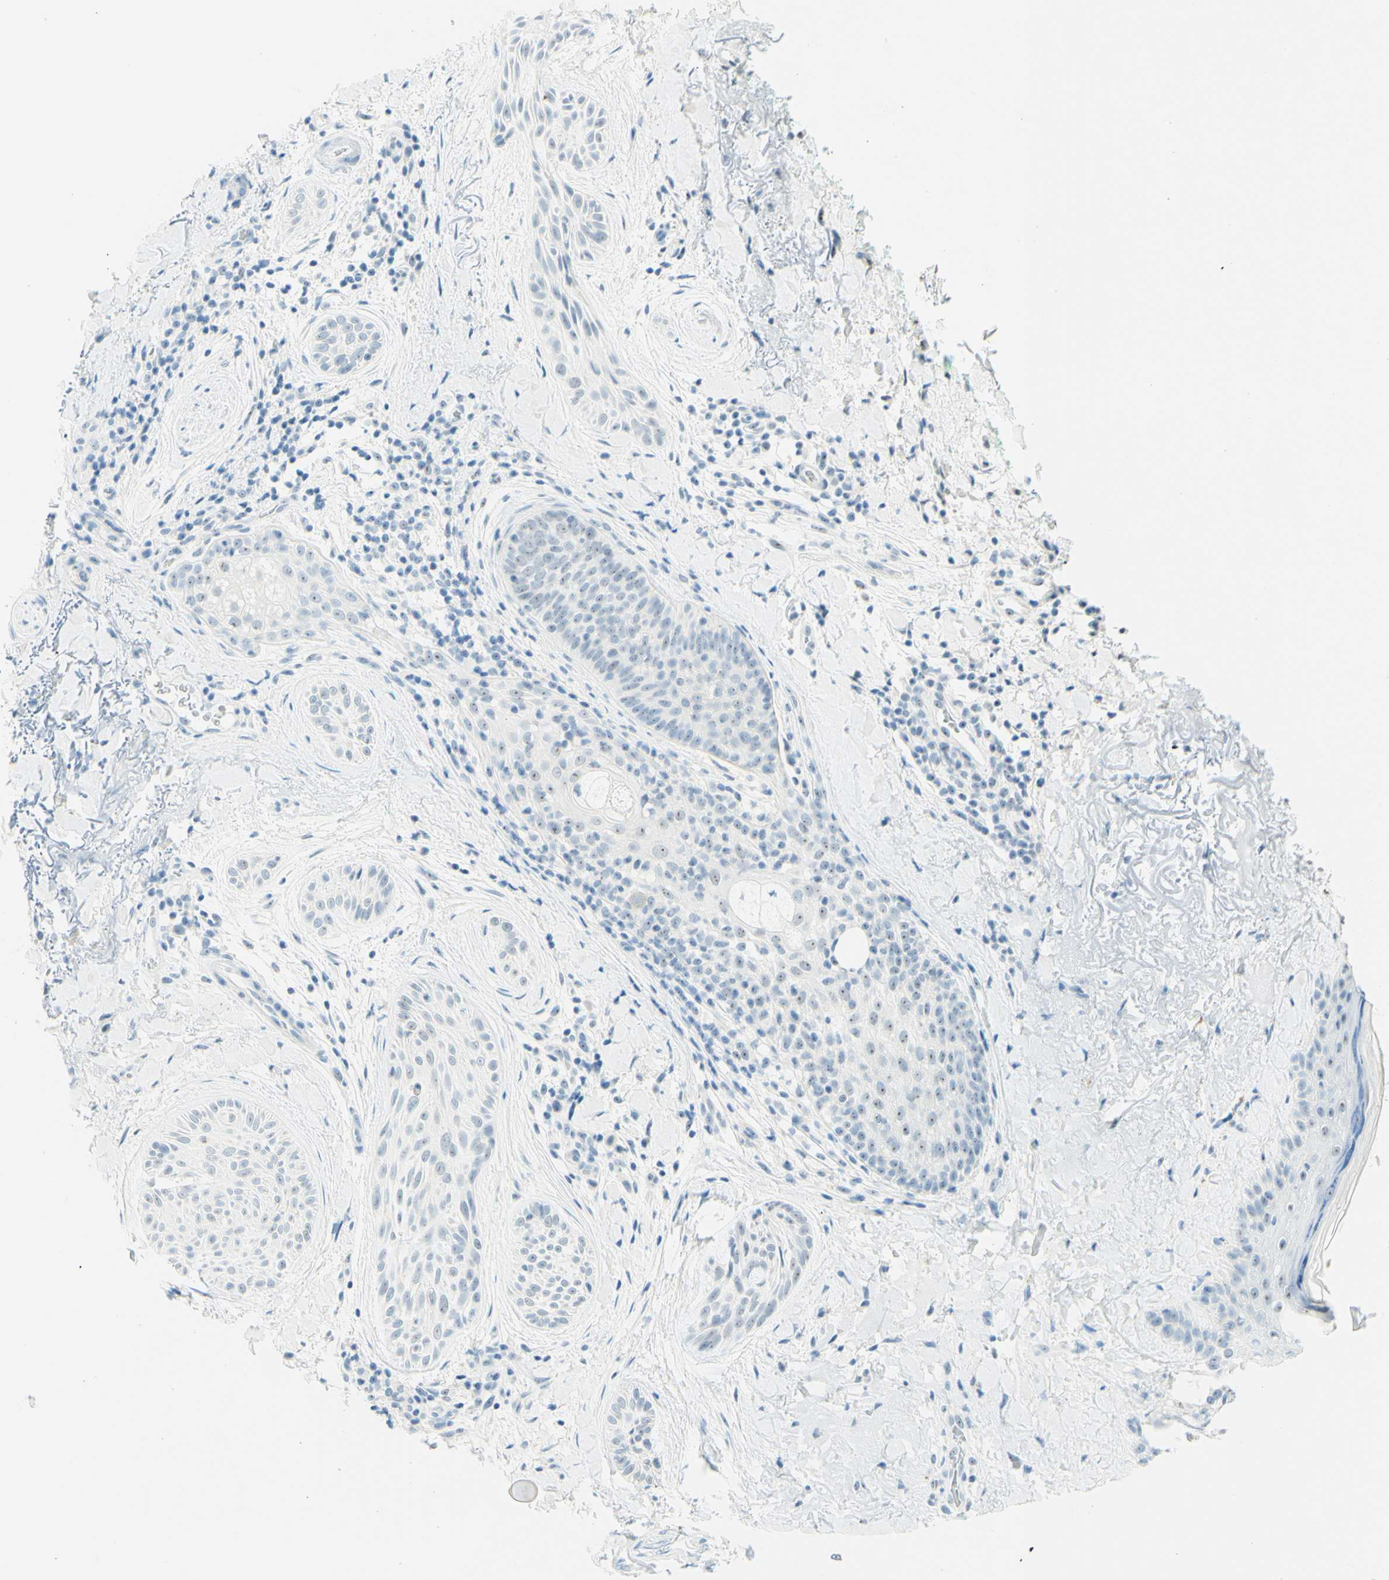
{"staining": {"intensity": "negative", "quantity": "none", "location": "none"}, "tissue": "skin cancer", "cell_type": "Tumor cells", "image_type": "cancer", "snomed": [{"axis": "morphology", "description": "Normal tissue, NOS"}, {"axis": "morphology", "description": "Basal cell carcinoma"}, {"axis": "topography", "description": "Skin"}], "caption": "Tumor cells are negative for protein expression in human skin cancer.", "gene": "FMR1NB", "patient": {"sex": "female", "age": 71}}